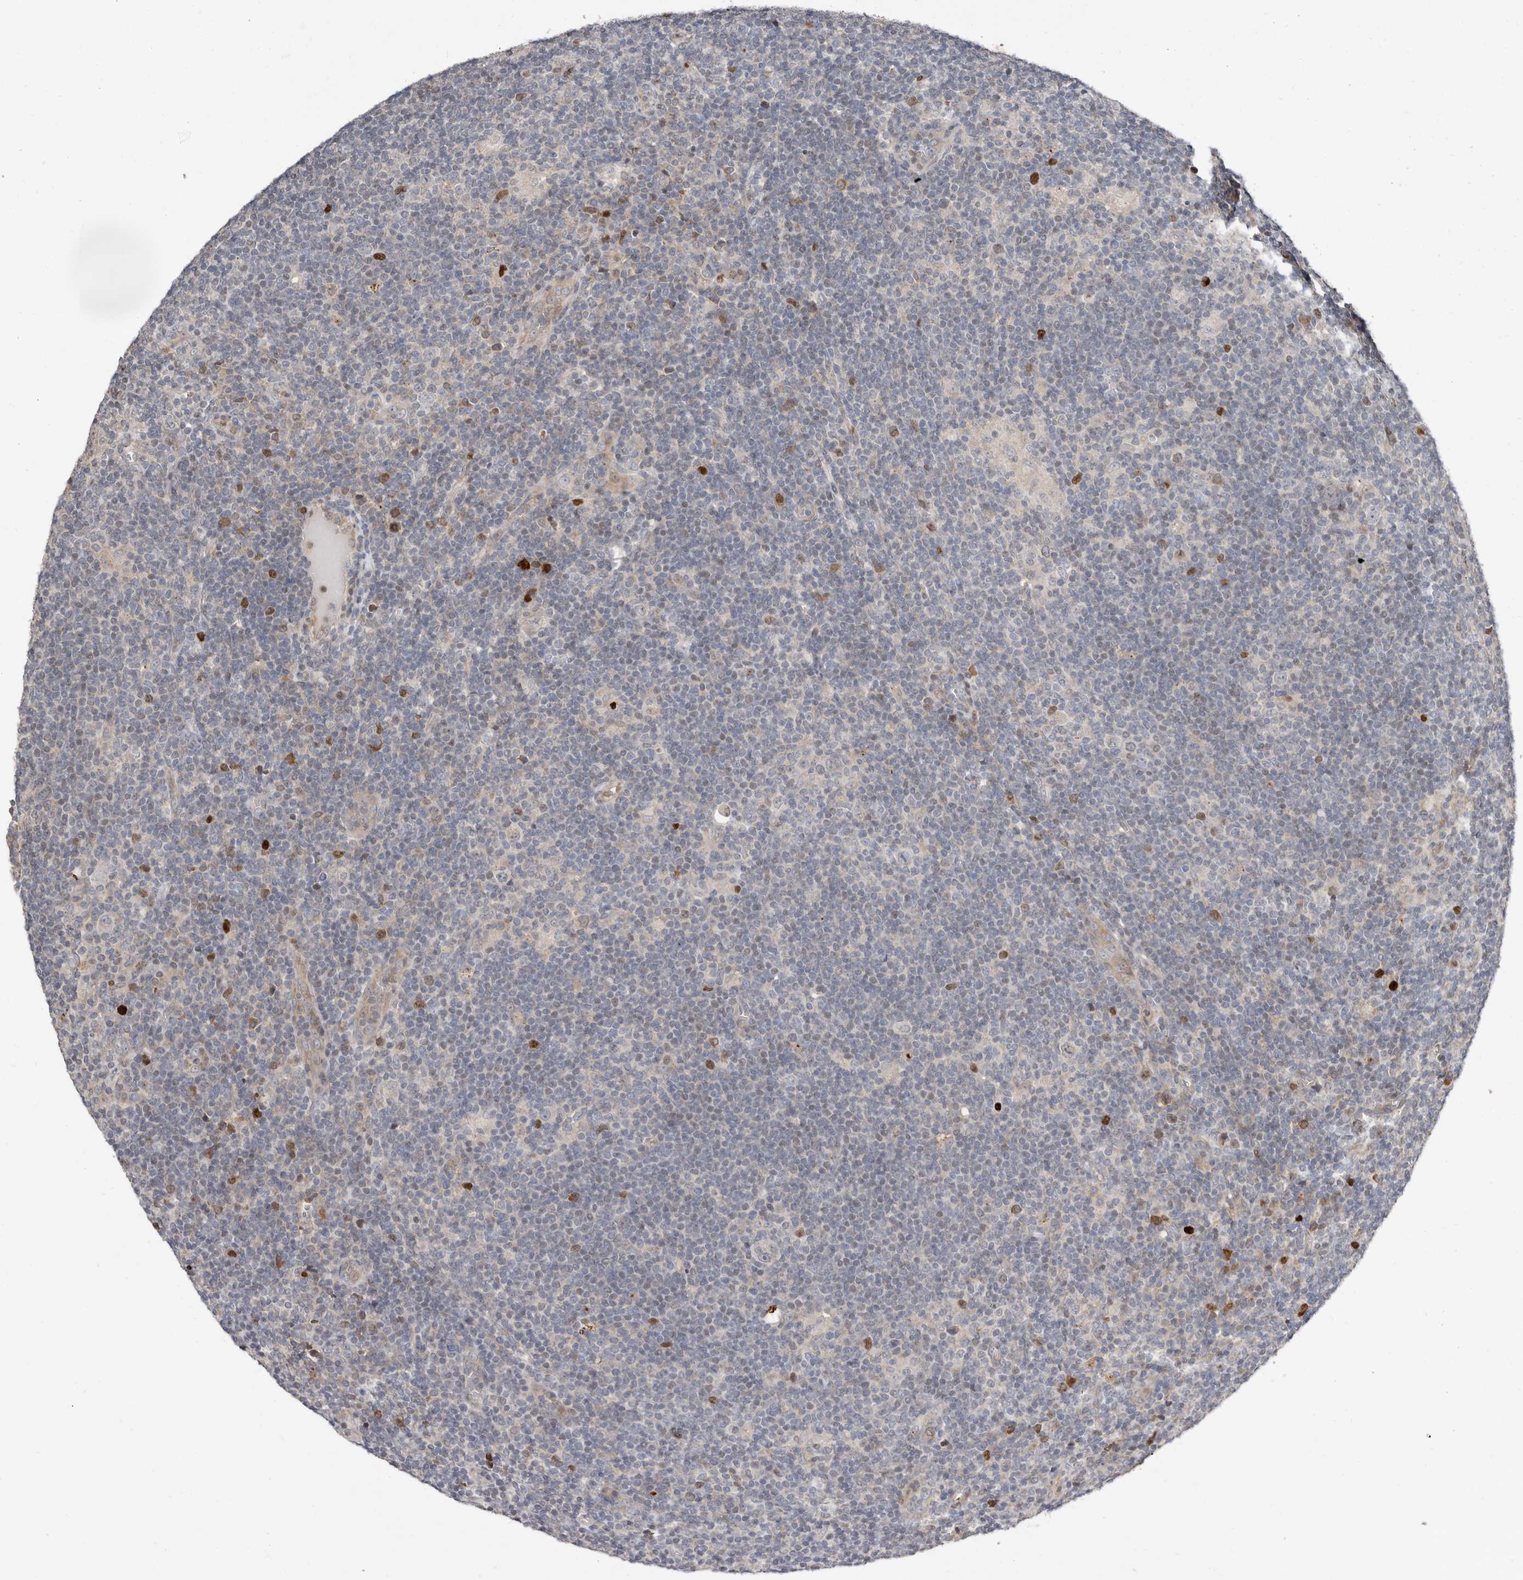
{"staining": {"intensity": "weak", "quantity": "<25%", "location": "cytoplasmic/membranous"}, "tissue": "lymphoma", "cell_type": "Tumor cells", "image_type": "cancer", "snomed": [{"axis": "morphology", "description": "Hodgkin's disease, NOS"}, {"axis": "topography", "description": "Lymph node"}], "caption": "Protein analysis of Hodgkin's disease shows no significant positivity in tumor cells. (DAB immunohistochemistry (IHC) visualized using brightfield microscopy, high magnification).", "gene": "SMYD4", "patient": {"sex": "female", "age": 57}}